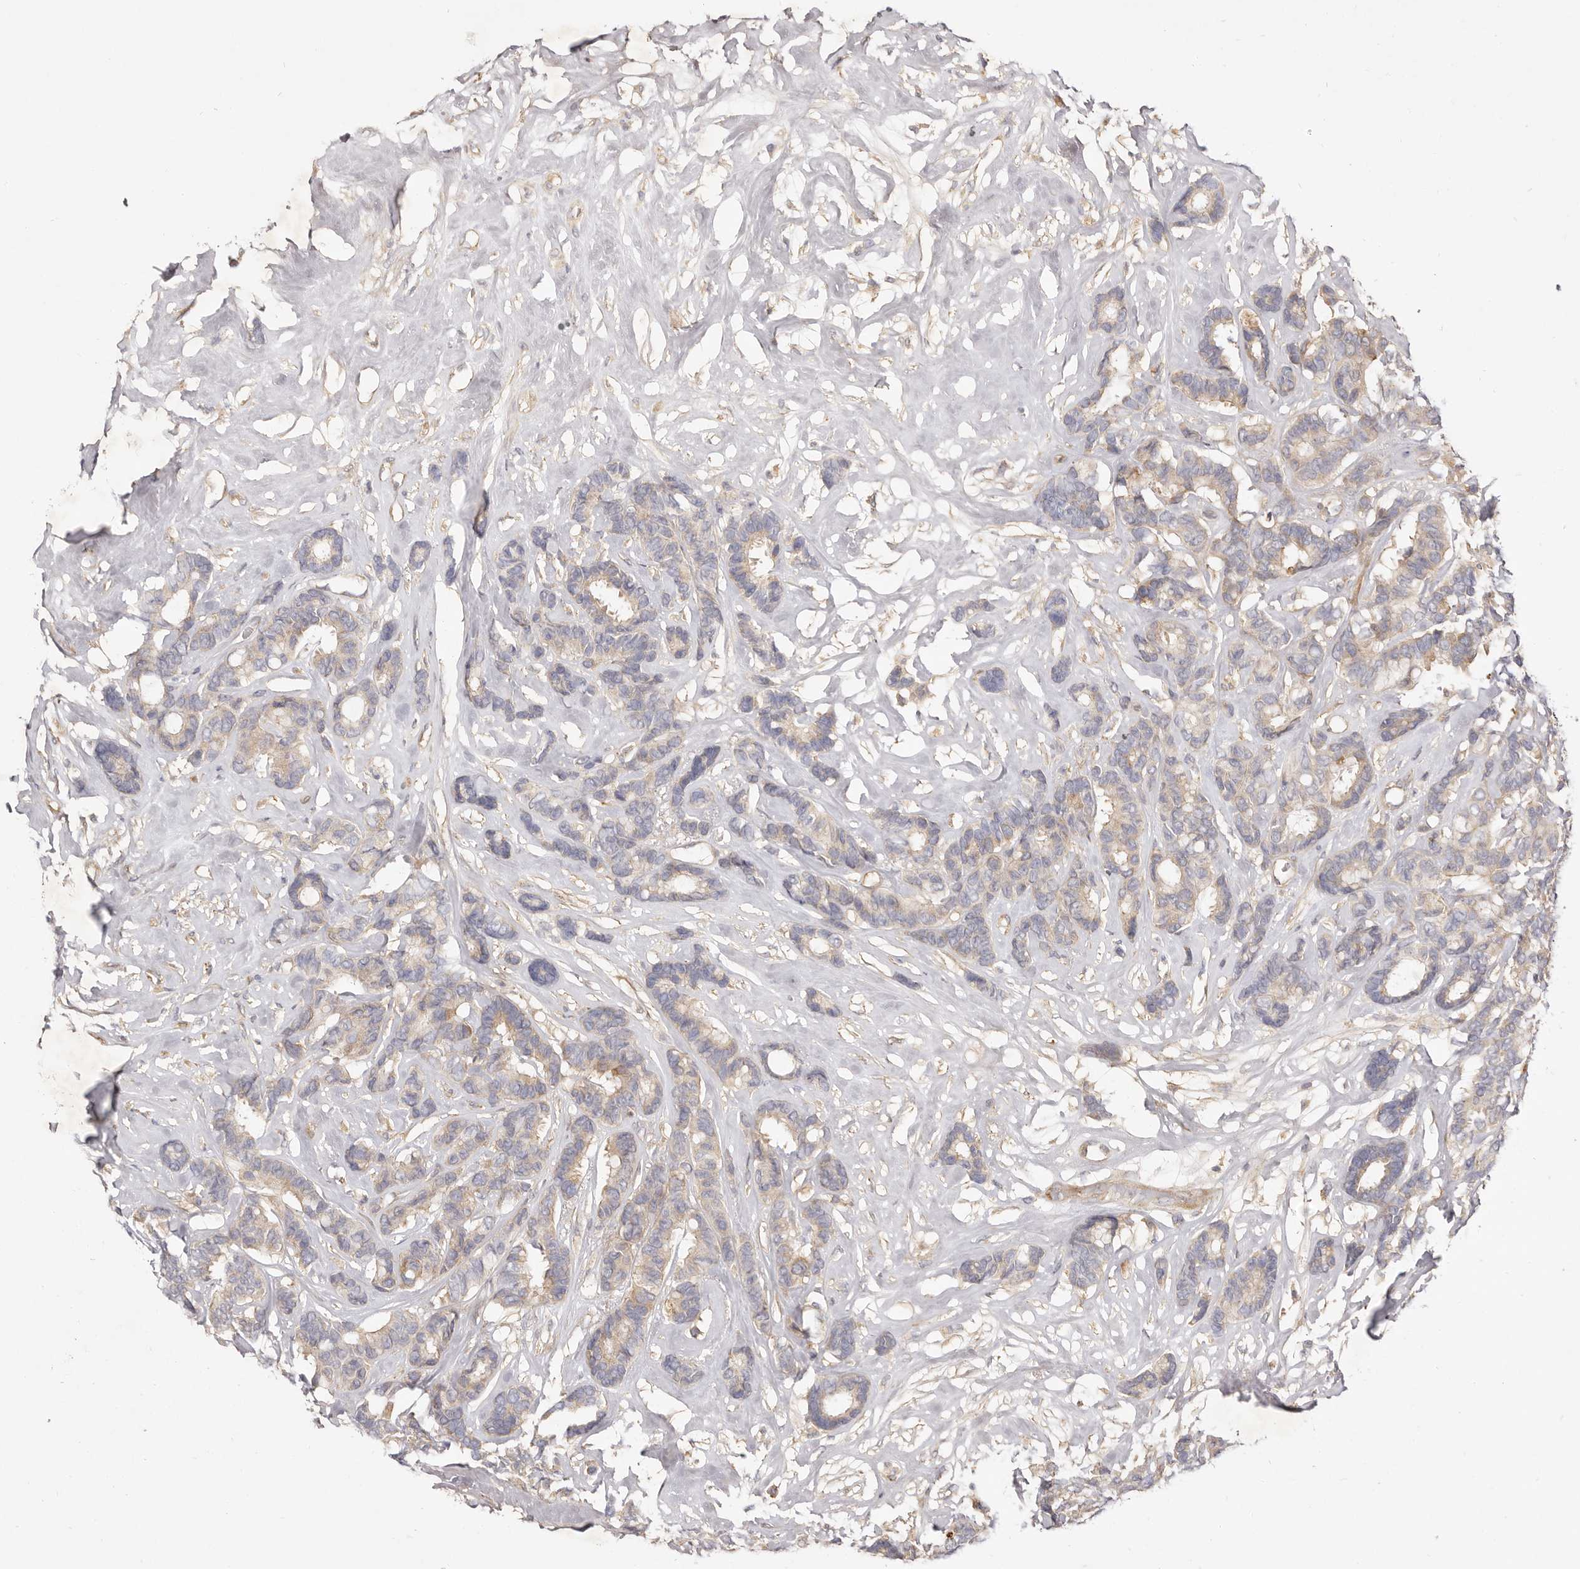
{"staining": {"intensity": "weak", "quantity": "25%-75%", "location": "cytoplasmic/membranous"}, "tissue": "breast cancer", "cell_type": "Tumor cells", "image_type": "cancer", "snomed": [{"axis": "morphology", "description": "Duct carcinoma"}, {"axis": "topography", "description": "Breast"}], "caption": "Intraductal carcinoma (breast) stained with a brown dye demonstrates weak cytoplasmic/membranous positive expression in about 25%-75% of tumor cells.", "gene": "ADAMTS9", "patient": {"sex": "female", "age": 87}}